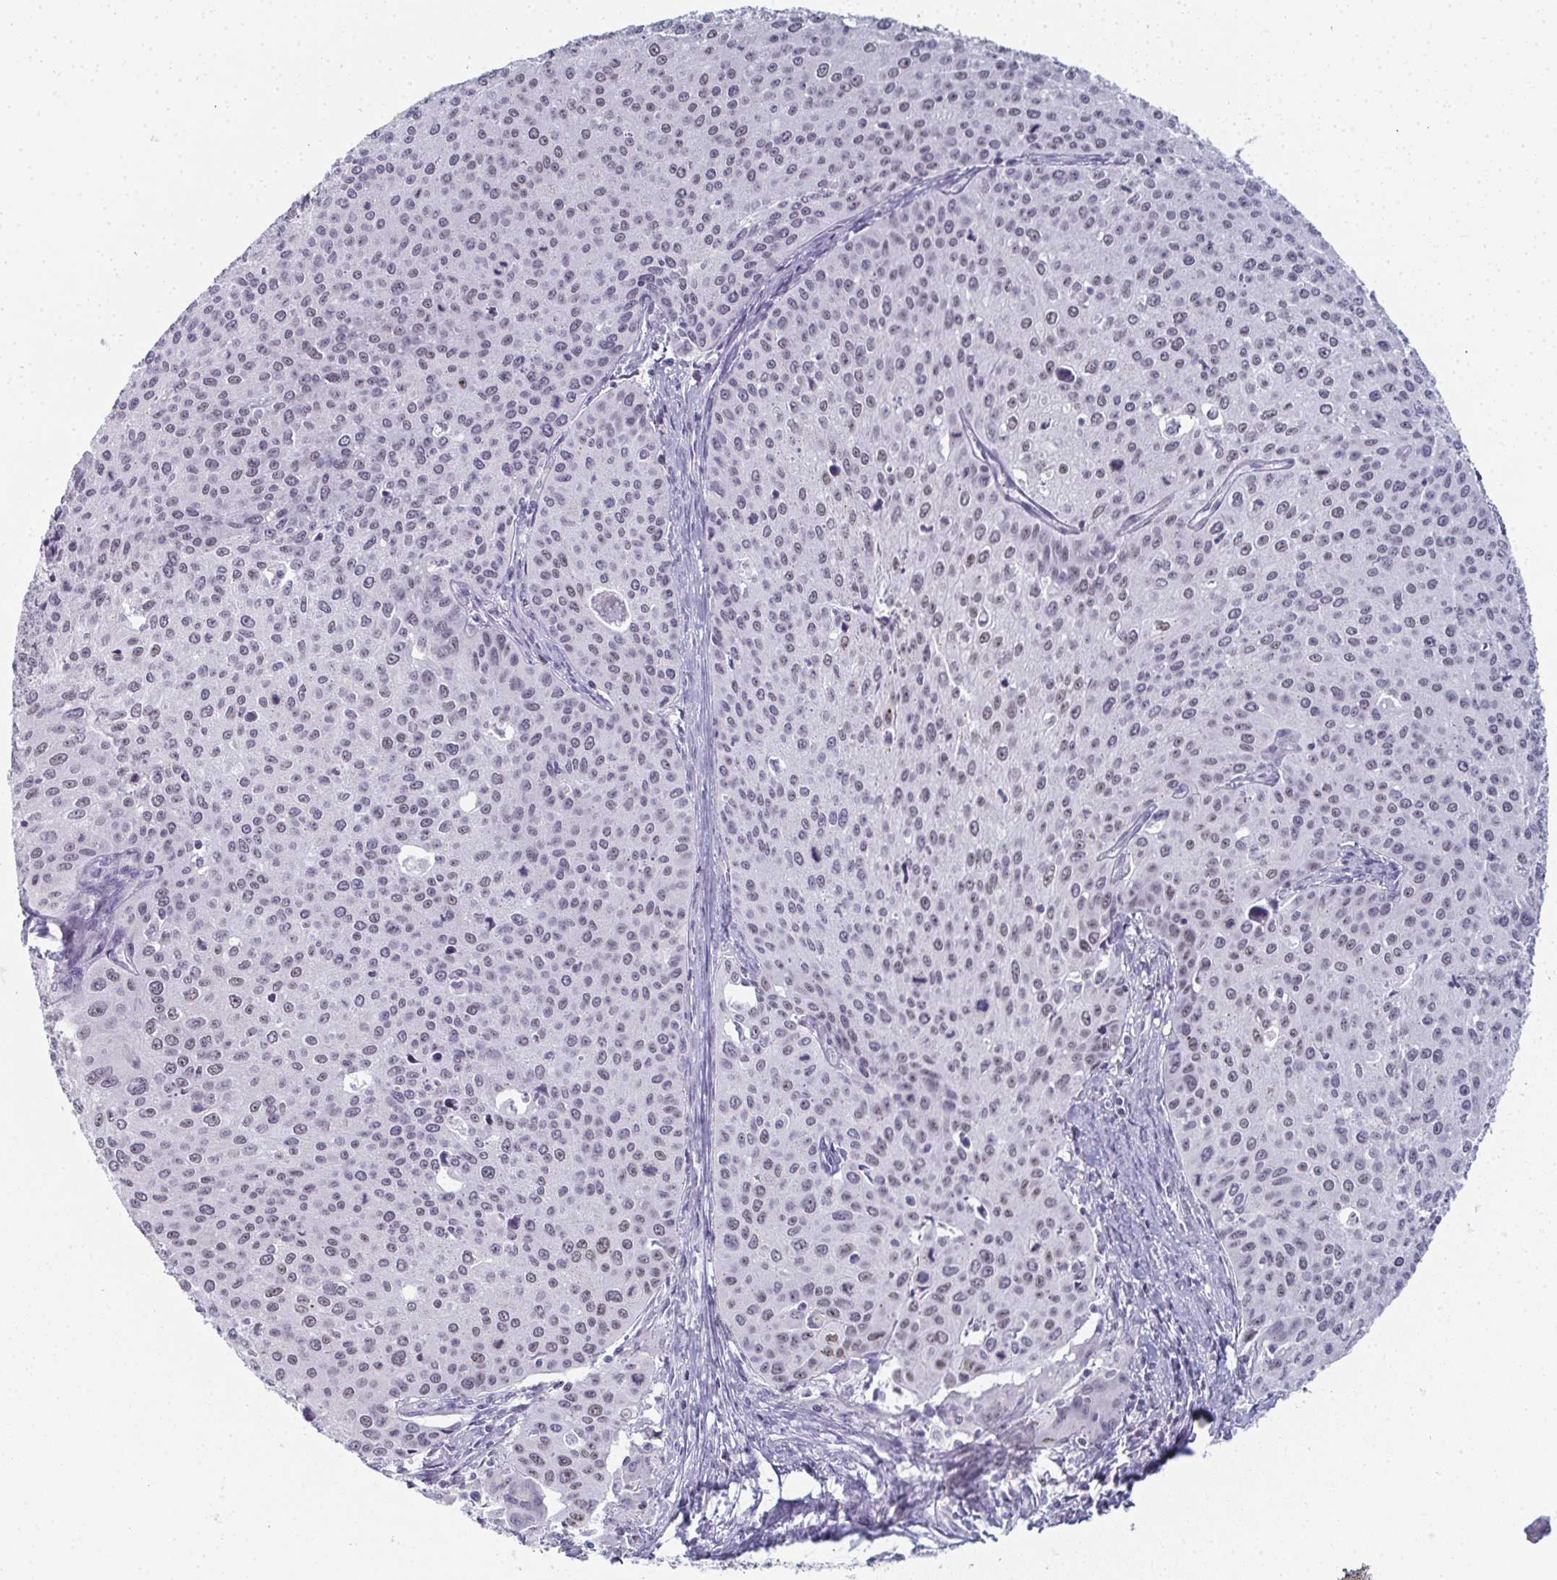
{"staining": {"intensity": "negative", "quantity": "none", "location": "none"}, "tissue": "cervical cancer", "cell_type": "Tumor cells", "image_type": "cancer", "snomed": [{"axis": "morphology", "description": "Squamous cell carcinoma, NOS"}, {"axis": "topography", "description": "Cervix"}], "caption": "DAB immunohistochemical staining of squamous cell carcinoma (cervical) displays no significant staining in tumor cells.", "gene": "PYCR3", "patient": {"sex": "female", "age": 38}}